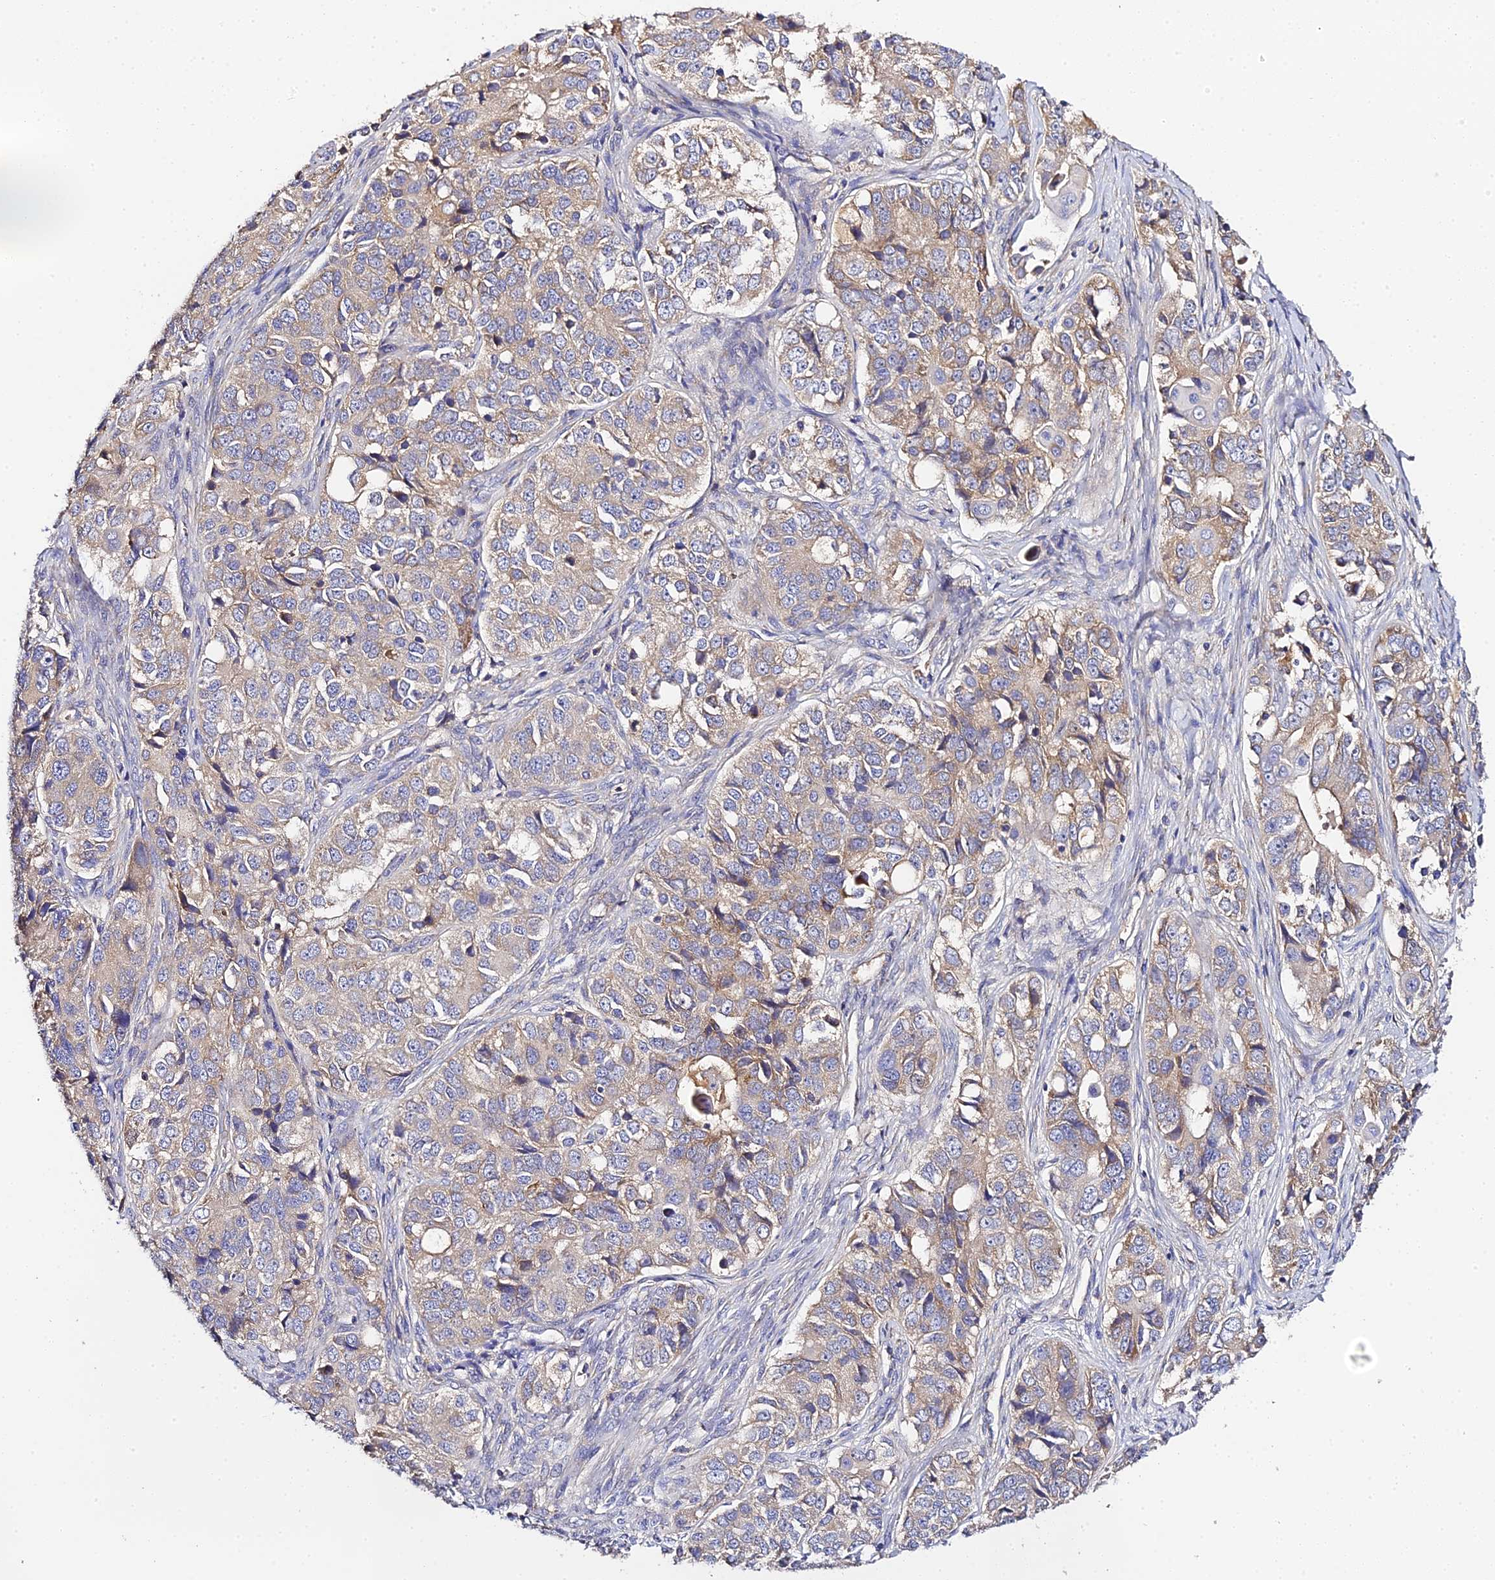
{"staining": {"intensity": "moderate", "quantity": "25%-75%", "location": "cytoplasmic/membranous"}, "tissue": "ovarian cancer", "cell_type": "Tumor cells", "image_type": "cancer", "snomed": [{"axis": "morphology", "description": "Carcinoma, endometroid"}, {"axis": "topography", "description": "Ovary"}], "caption": "Protein staining reveals moderate cytoplasmic/membranous staining in approximately 25%-75% of tumor cells in ovarian endometroid carcinoma. Using DAB (3,3'-diaminobenzidine) (brown) and hematoxylin (blue) stains, captured at high magnification using brightfield microscopy.", "gene": "SCX", "patient": {"sex": "female", "age": 51}}